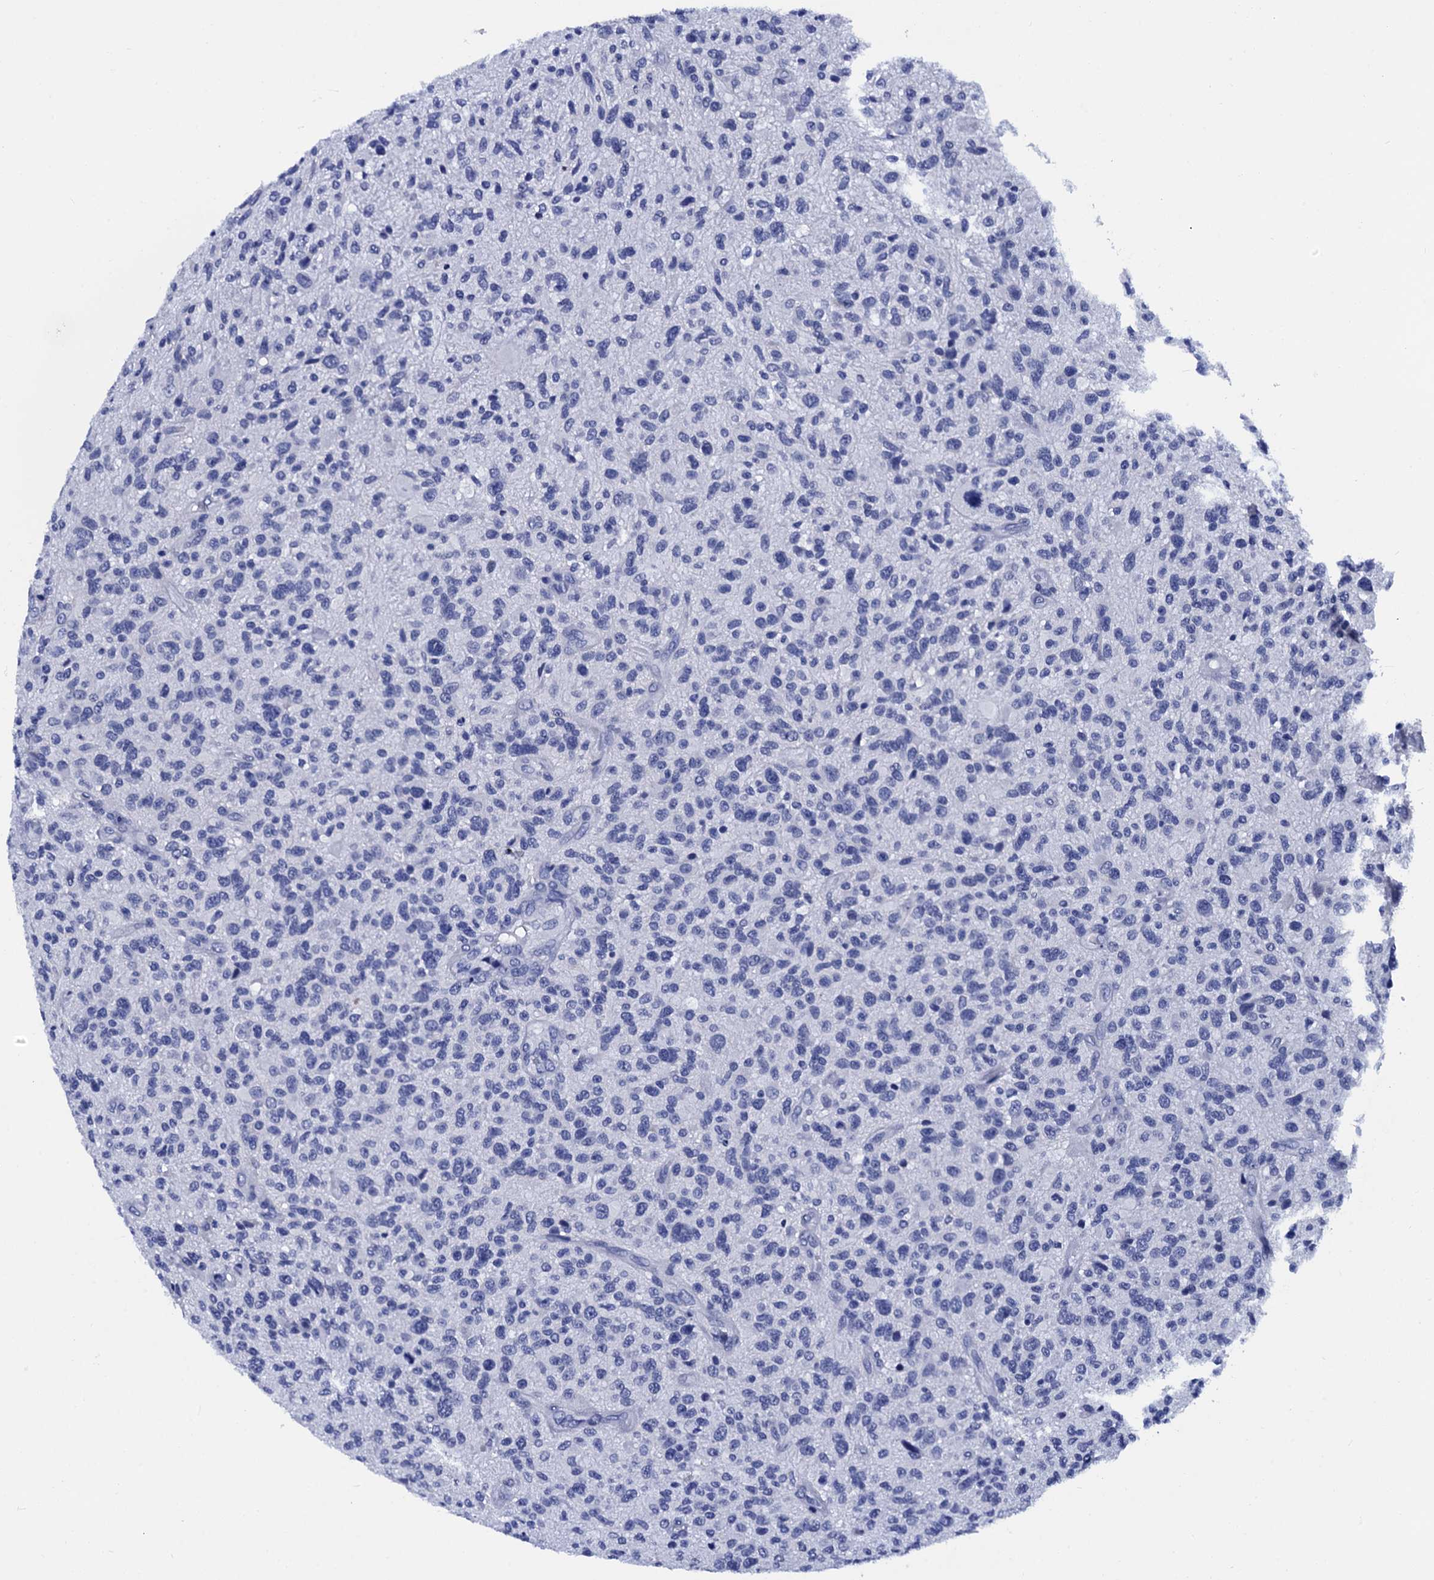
{"staining": {"intensity": "negative", "quantity": "none", "location": "none"}, "tissue": "glioma", "cell_type": "Tumor cells", "image_type": "cancer", "snomed": [{"axis": "morphology", "description": "Glioma, malignant, High grade"}, {"axis": "topography", "description": "Brain"}], "caption": "High power microscopy histopathology image of an IHC image of malignant high-grade glioma, revealing no significant positivity in tumor cells.", "gene": "MYBPC3", "patient": {"sex": "male", "age": 47}}